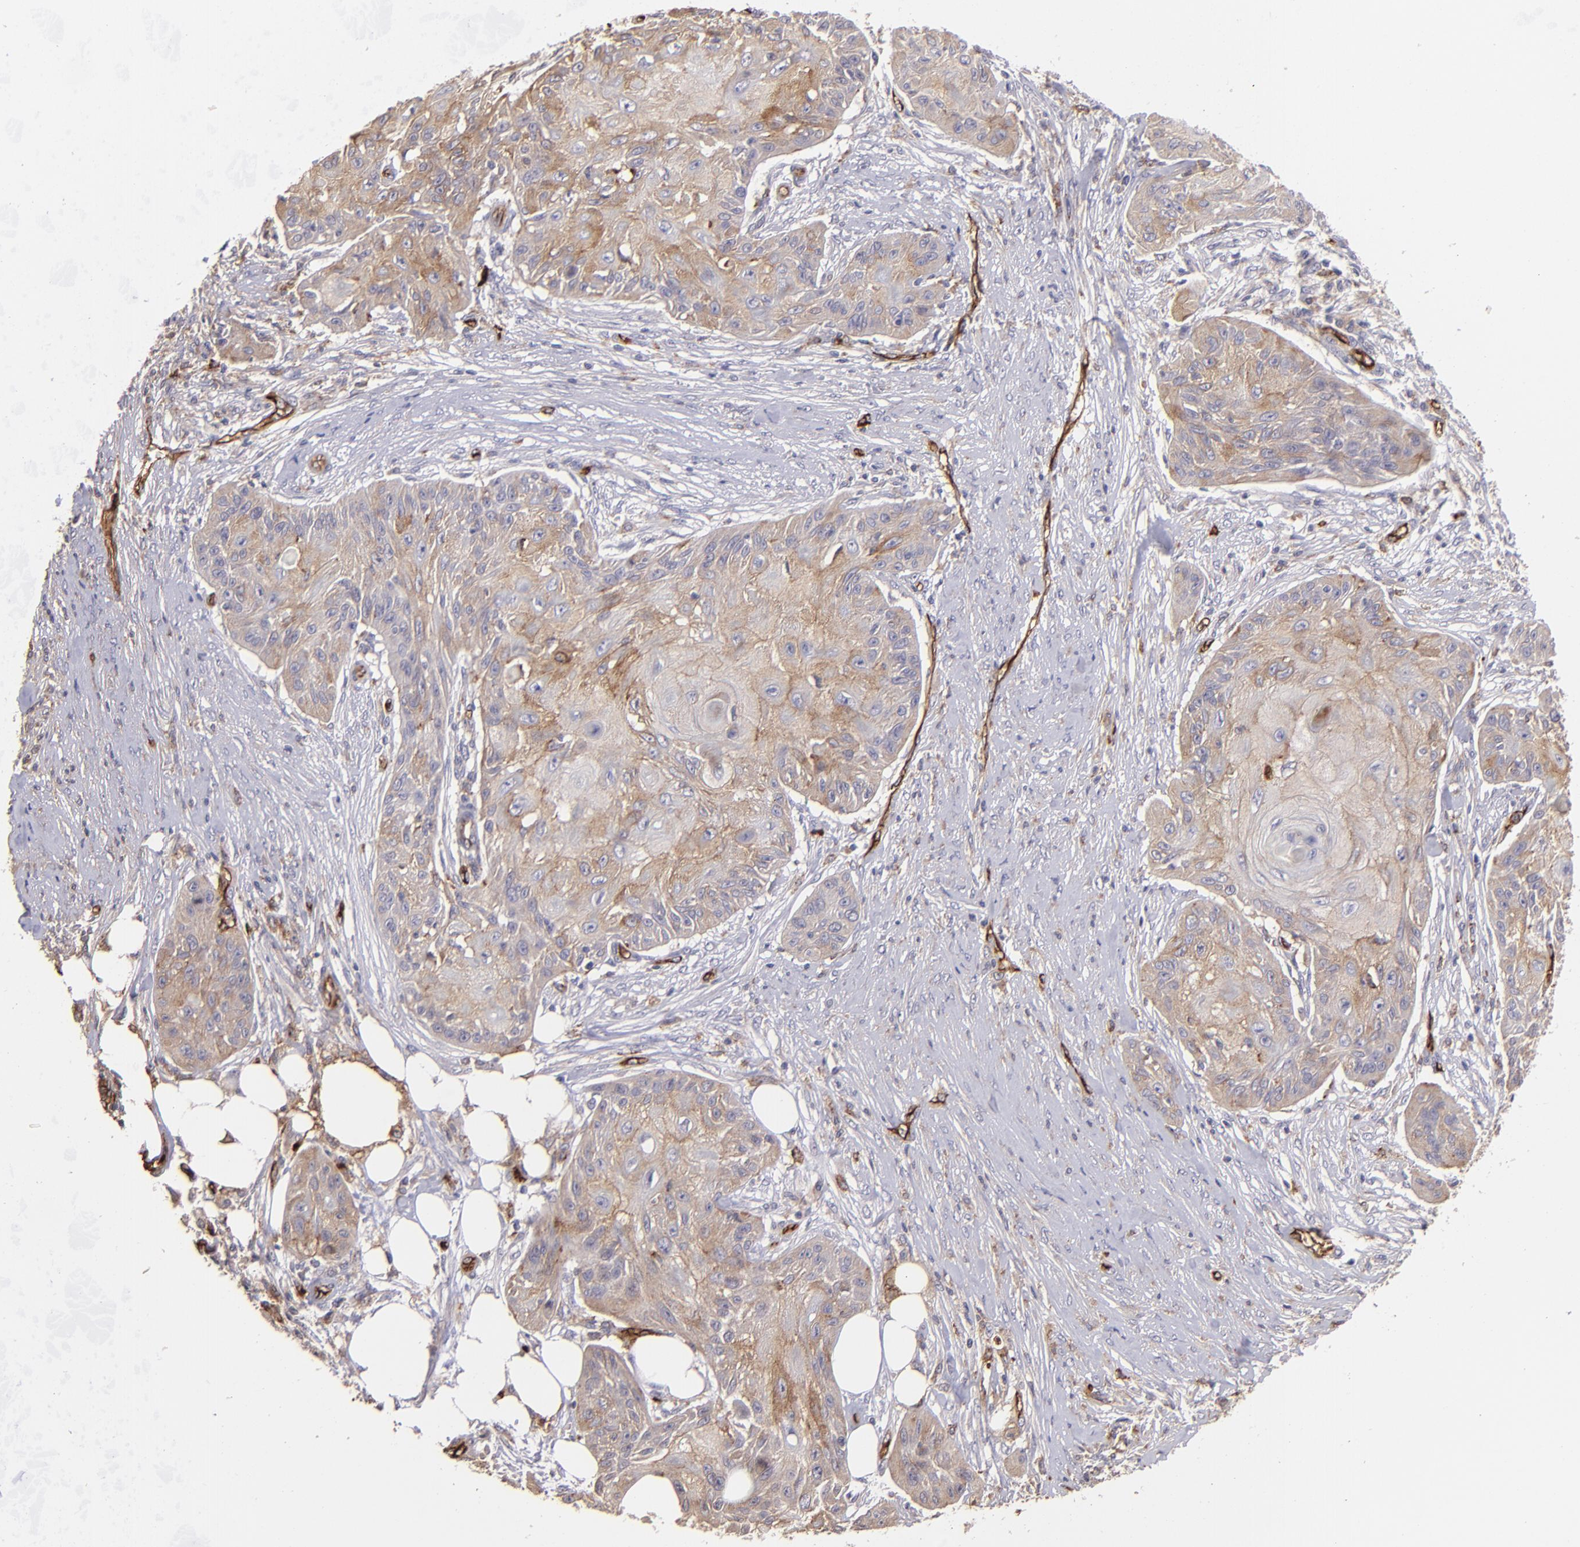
{"staining": {"intensity": "weak", "quantity": "25%-75%", "location": "cytoplasmic/membranous"}, "tissue": "skin cancer", "cell_type": "Tumor cells", "image_type": "cancer", "snomed": [{"axis": "morphology", "description": "Squamous cell carcinoma, NOS"}, {"axis": "topography", "description": "Skin"}], "caption": "Weak cytoplasmic/membranous positivity is appreciated in approximately 25%-75% of tumor cells in skin squamous cell carcinoma.", "gene": "DYSF", "patient": {"sex": "female", "age": 88}}